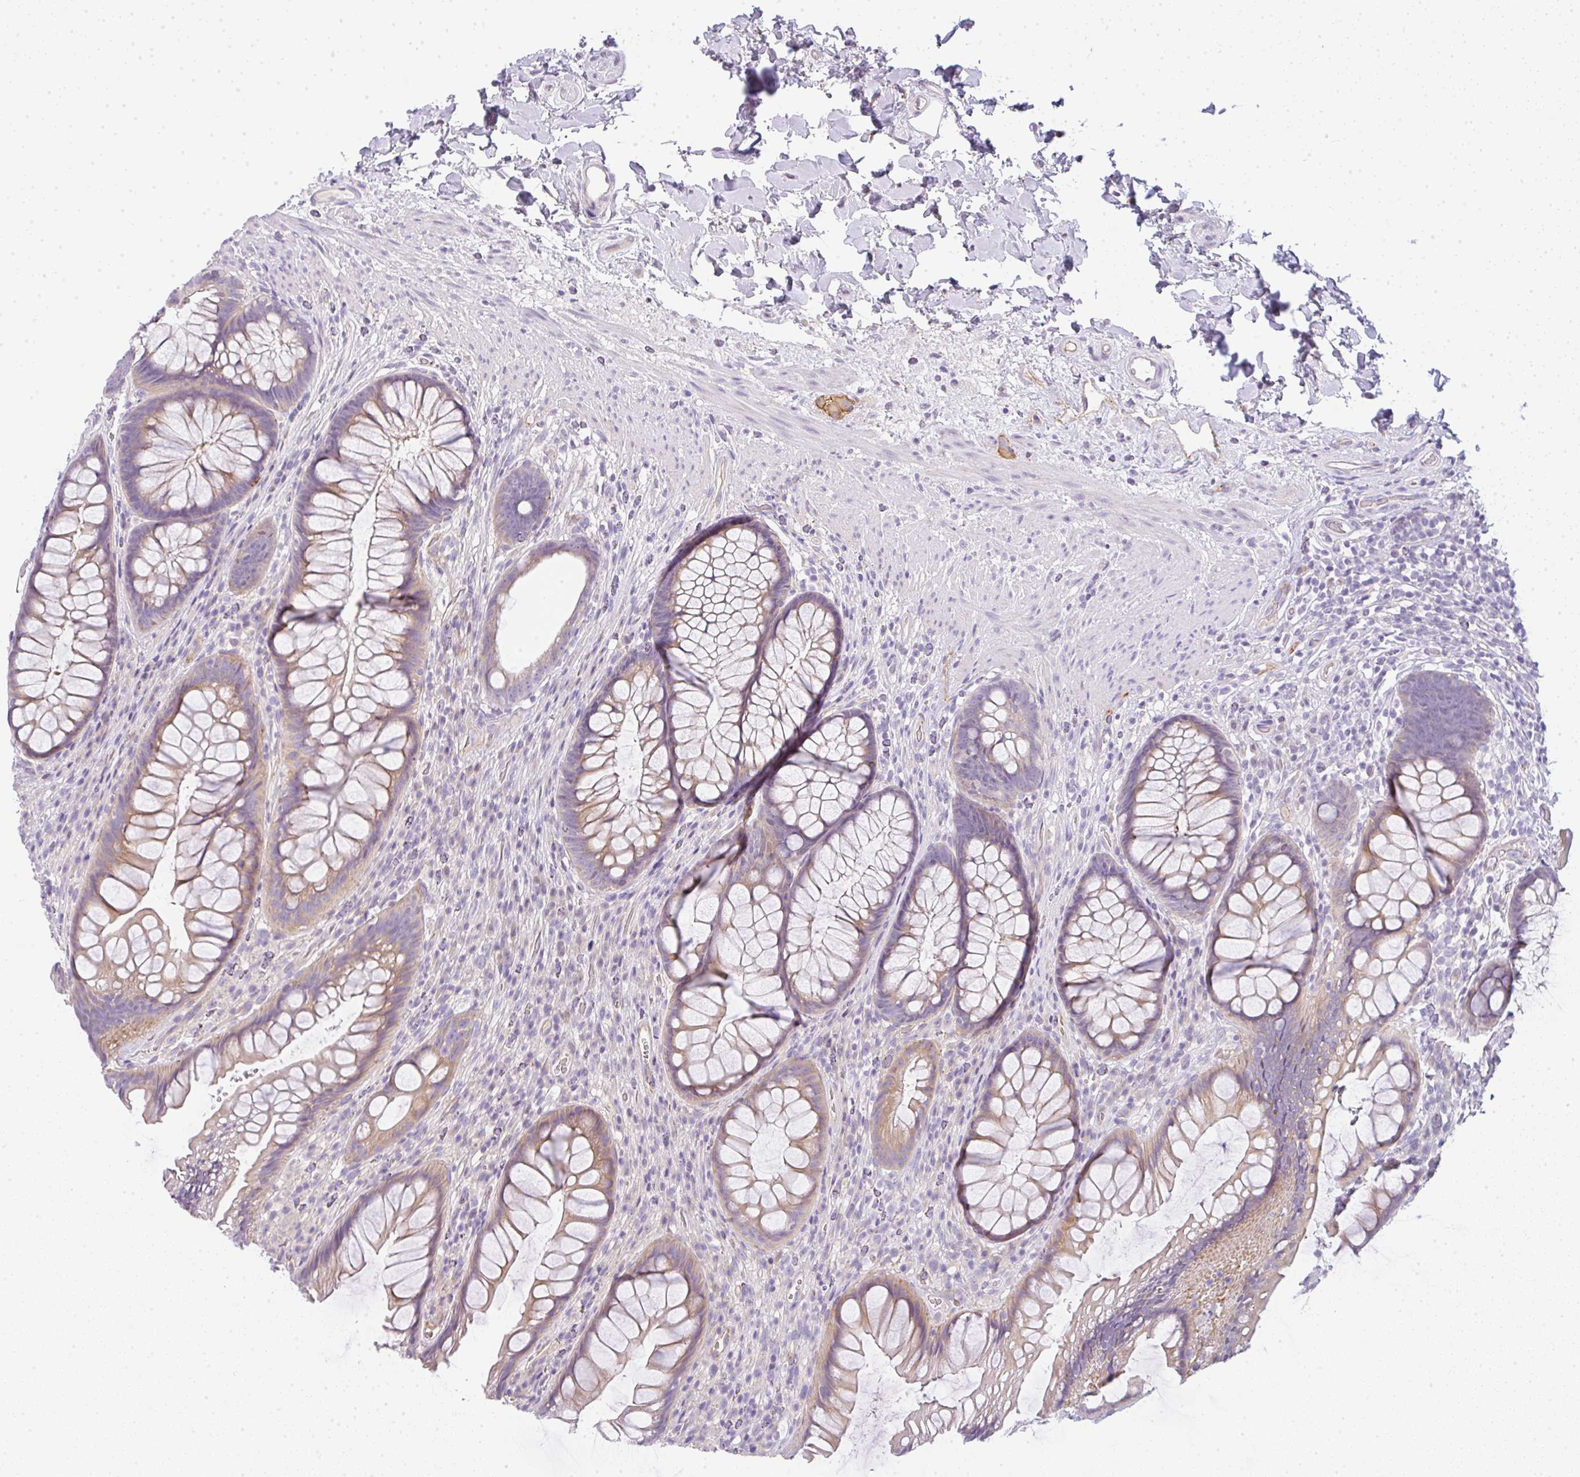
{"staining": {"intensity": "moderate", "quantity": "25%-75%", "location": "cytoplasmic/membranous"}, "tissue": "rectum", "cell_type": "Glandular cells", "image_type": "normal", "snomed": [{"axis": "morphology", "description": "Normal tissue, NOS"}, {"axis": "topography", "description": "Rectum"}], "caption": "Brown immunohistochemical staining in benign human rectum shows moderate cytoplasmic/membranous expression in about 25%-75% of glandular cells.", "gene": "LPAR4", "patient": {"sex": "male", "age": 53}}